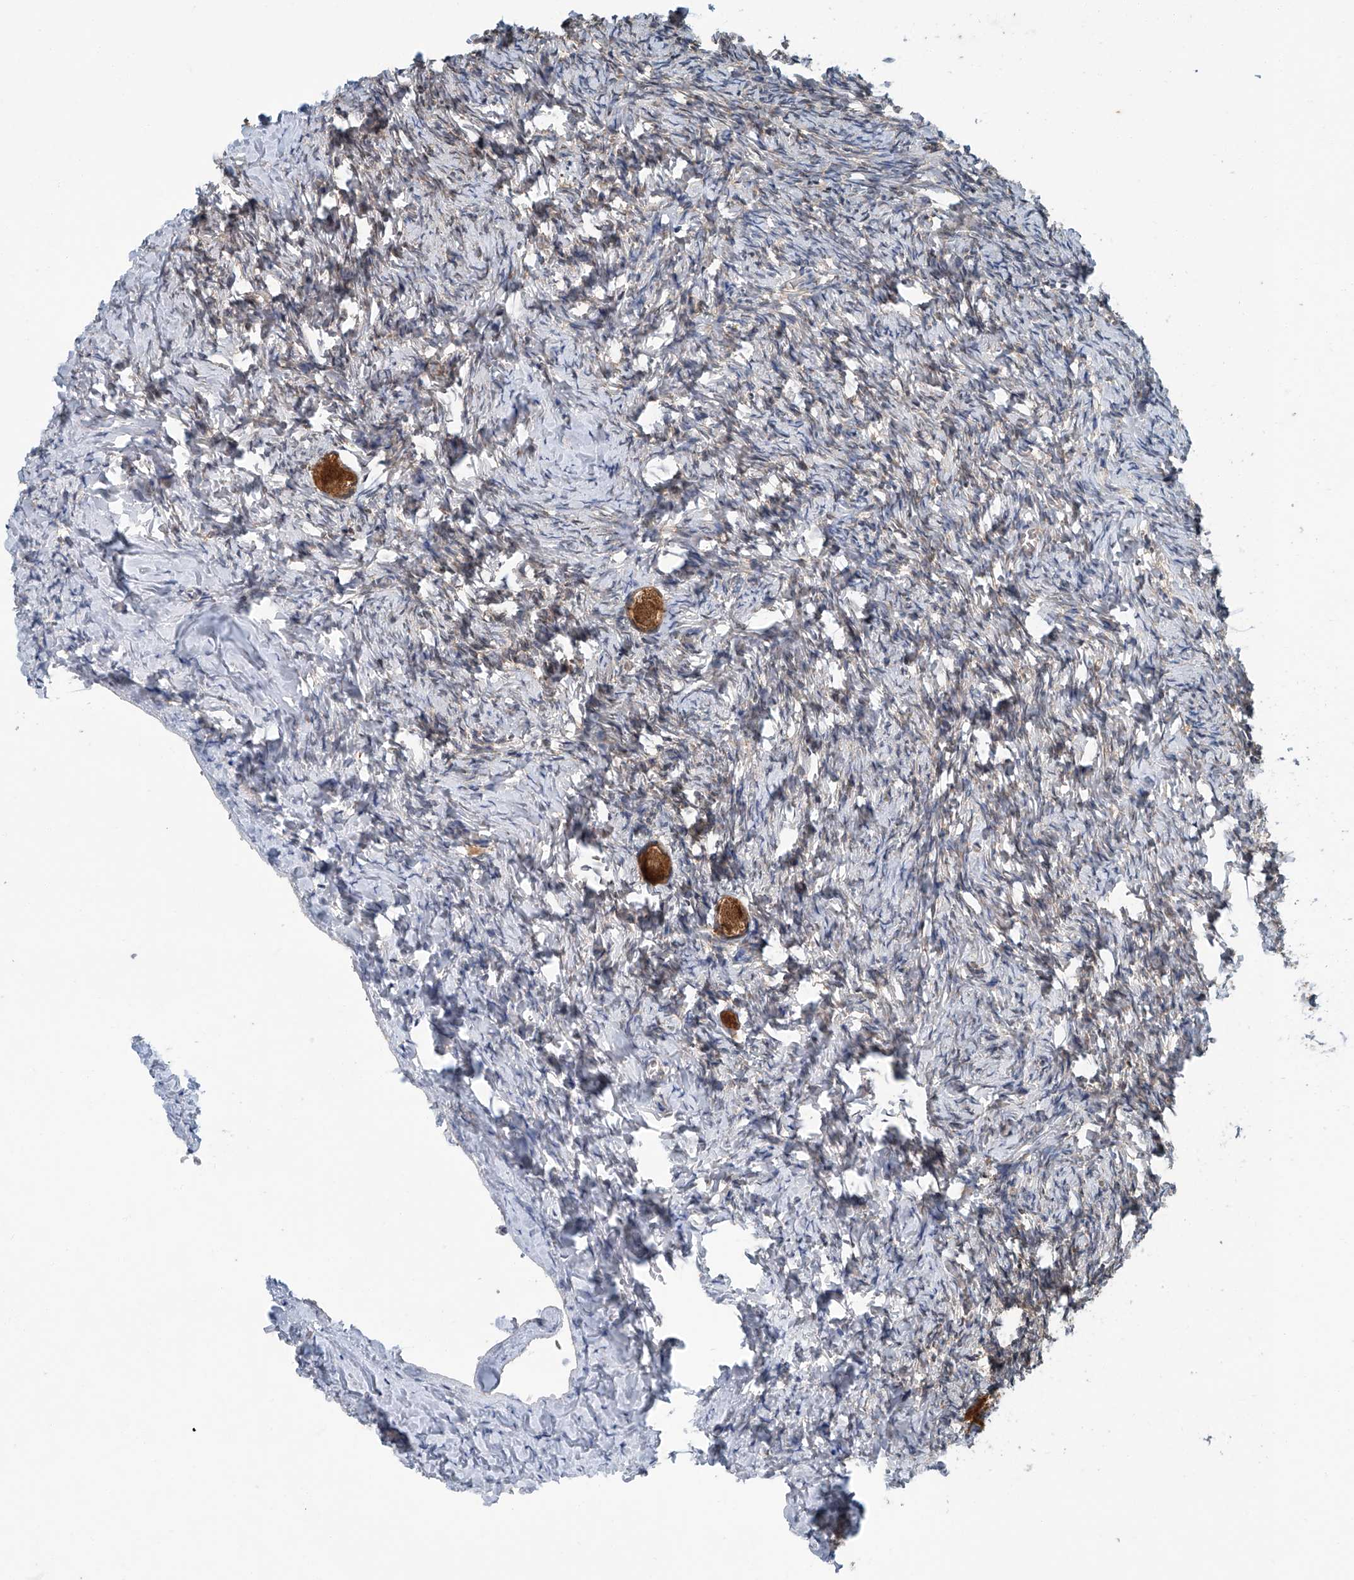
{"staining": {"intensity": "strong", "quantity": ">75%", "location": "cytoplasmic/membranous,nuclear"}, "tissue": "ovary", "cell_type": "Follicle cells", "image_type": "normal", "snomed": [{"axis": "morphology", "description": "Normal tissue, NOS"}, {"axis": "topography", "description": "Ovary"}], "caption": "Immunohistochemical staining of benign ovary displays >75% levels of strong cytoplasmic/membranous,nuclear protein positivity in about >75% of follicle cells.", "gene": "CLK1", "patient": {"sex": "female", "age": 27}}